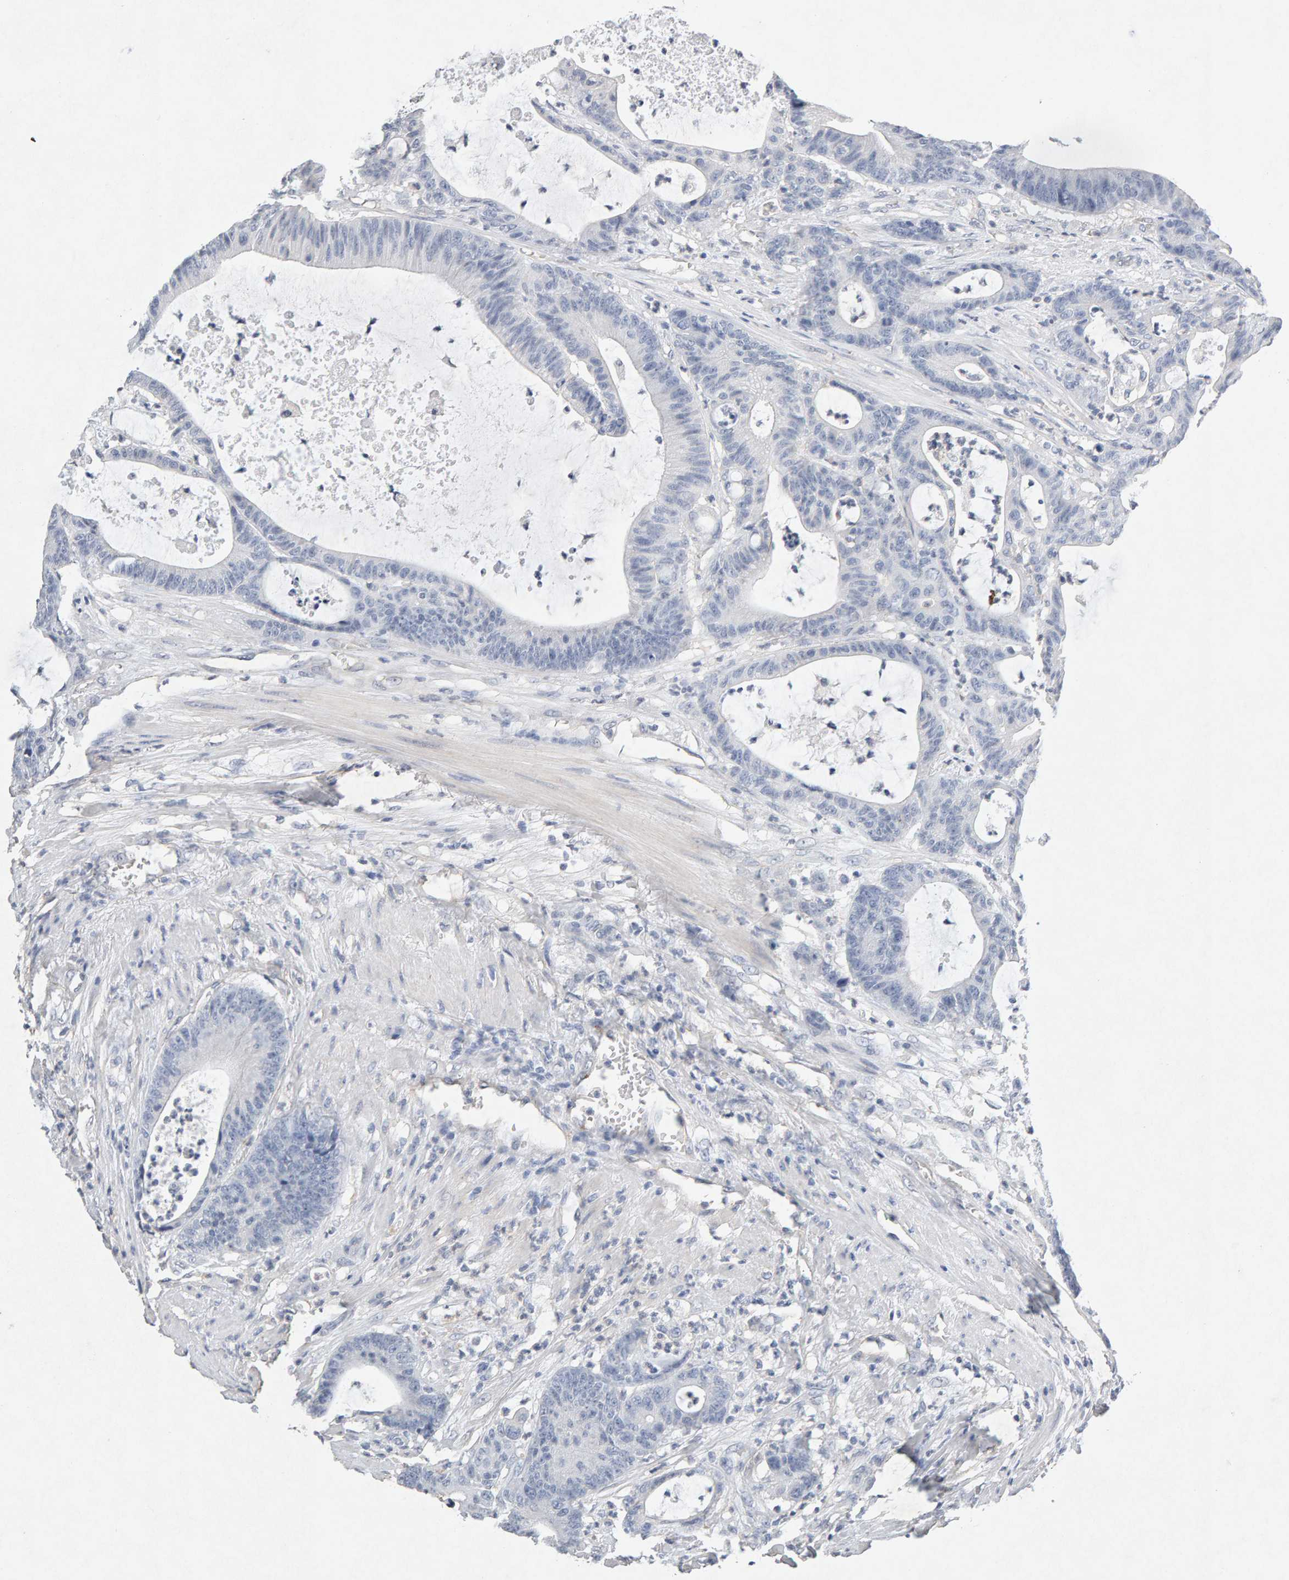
{"staining": {"intensity": "negative", "quantity": "none", "location": "none"}, "tissue": "colorectal cancer", "cell_type": "Tumor cells", "image_type": "cancer", "snomed": [{"axis": "morphology", "description": "Adenocarcinoma, NOS"}, {"axis": "topography", "description": "Colon"}], "caption": "Colorectal cancer was stained to show a protein in brown. There is no significant positivity in tumor cells. Brightfield microscopy of immunohistochemistry (IHC) stained with DAB (brown) and hematoxylin (blue), captured at high magnification.", "gene": "PTPRM", "patient": {"sex": "female", "age": 84}}